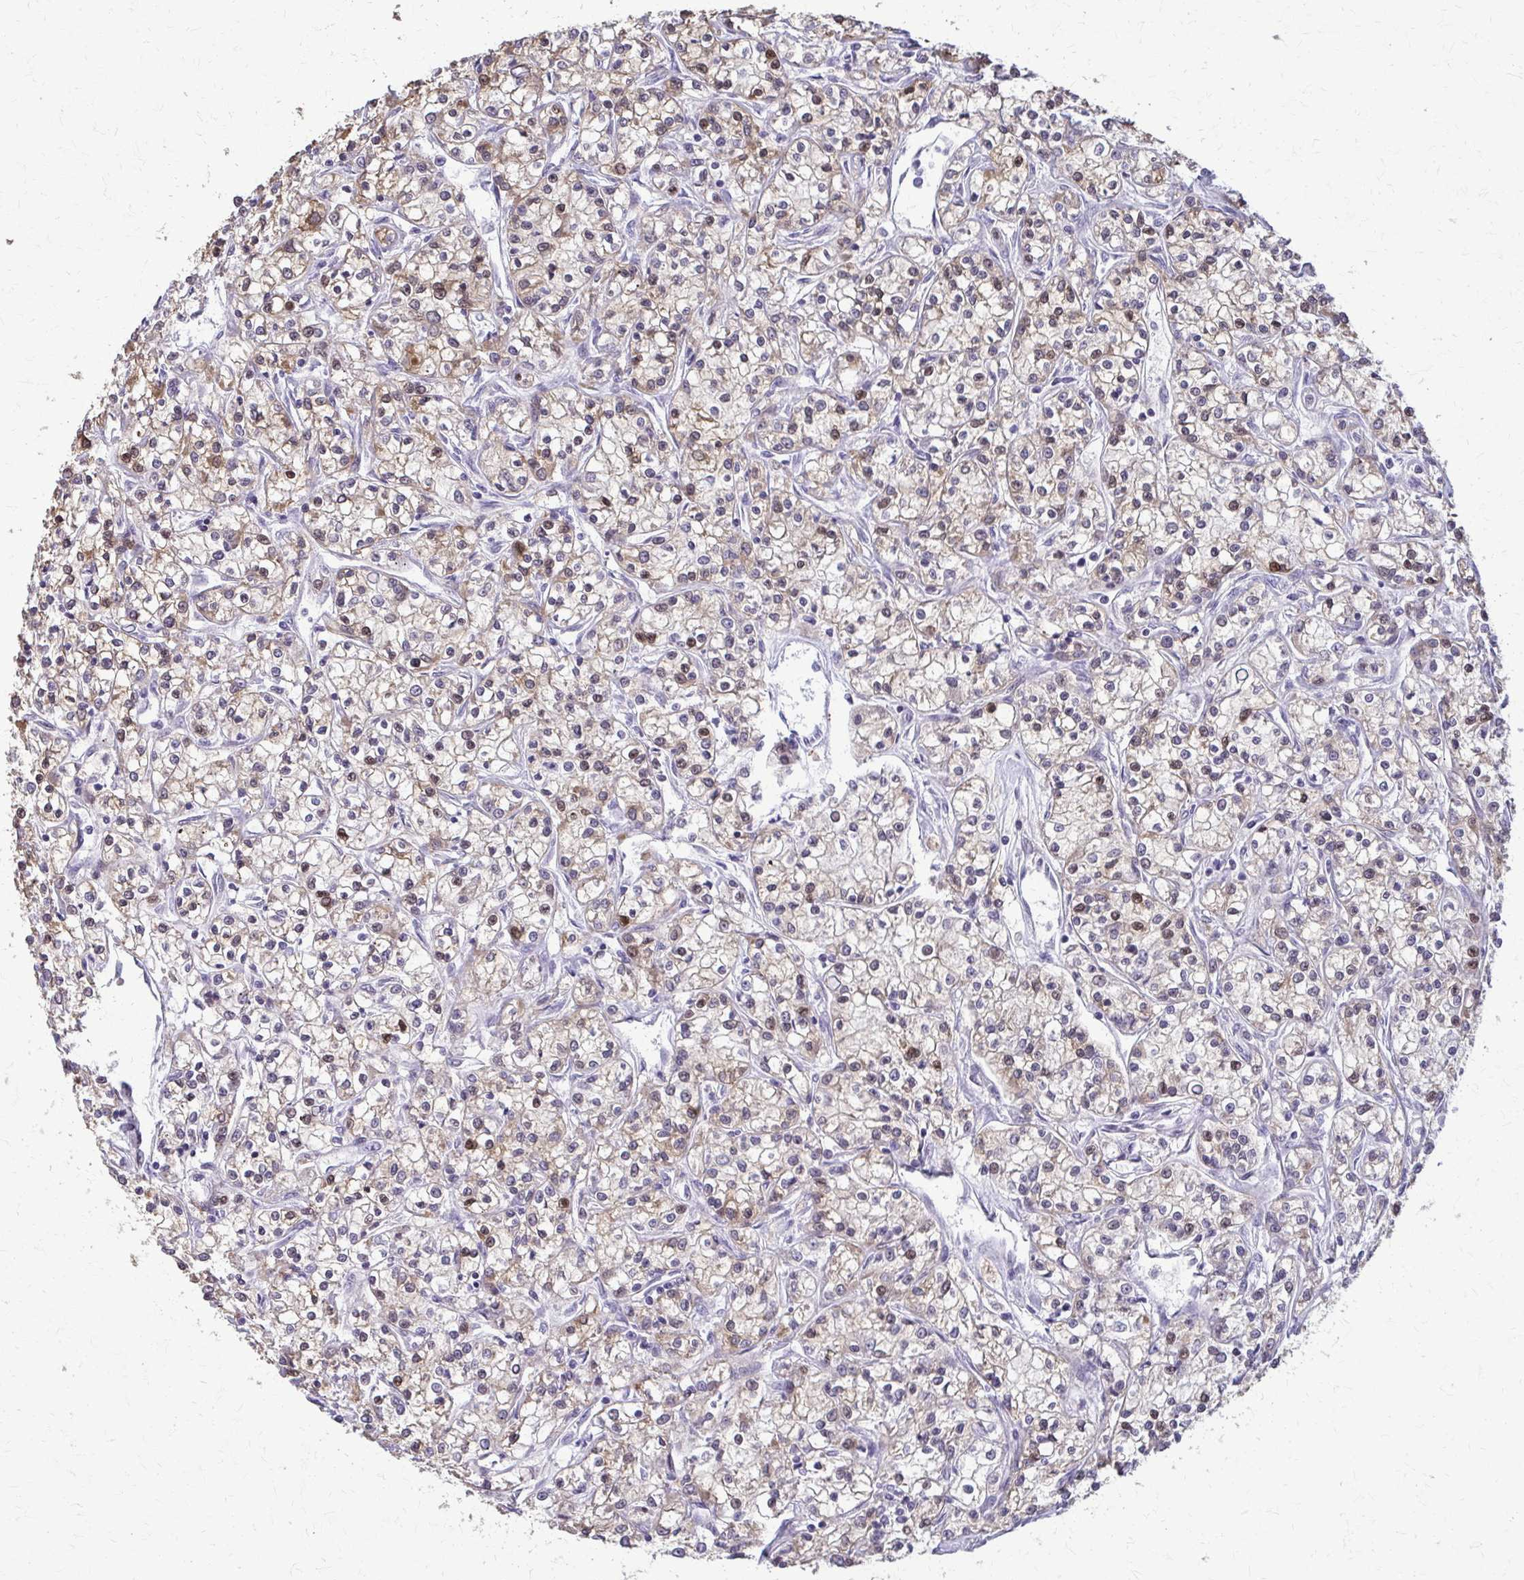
{"staining": {"intensity": "moderate", "quantity": "25%-75%", "location": "cytoplasmic/membranous,nuclear"}, "tissue": "renal cancer", "cell_type": "Tumor cells", "image_type": "cancer", "snomed": [{"axis": "morphology", "description": "Adenocarcinoma, NOS"}, {"axis": "topography", "description": "Kidney"}], "caption": "This is a histology image of immunohistochemistry staining of renal cancer (adenocarcinoma), which shows moderate expression in the cytoplasmic/membranous and nuclear of tumor cells.", "gene": "ZNF34", "patient": {"sex": "female", "age": 59}}